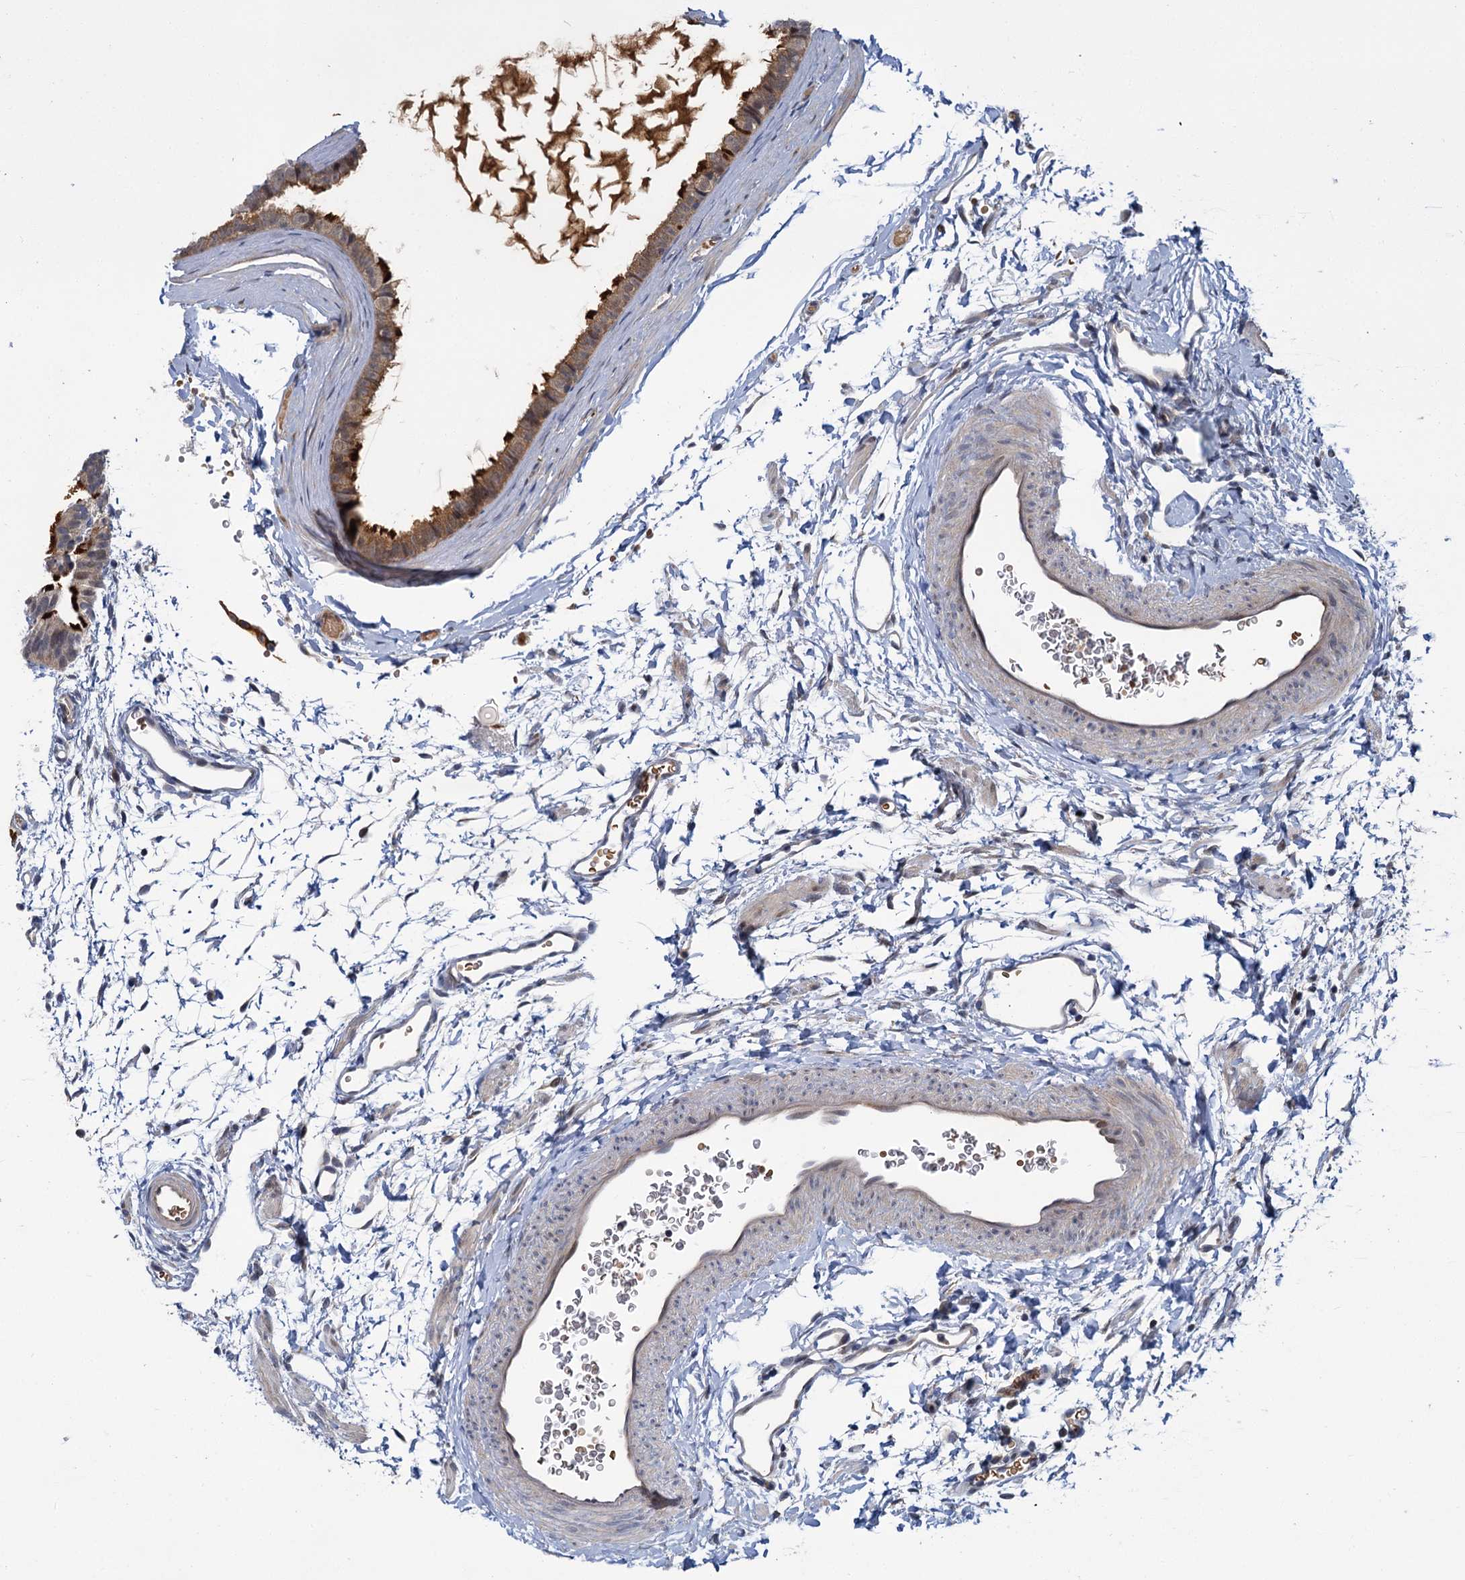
{"staining": {"intensity": "strong", "quantity": "<25%", "location": "cytoplasmic/membranous"}, "tissue": "fallopian tube", "cell_type": "Glandular cells", "image_type": "normal", "snomed": [{"axis": "morphology", "description": "Normal tissue, NOS"}, {"axis": "topography", "description": "Fallopian tube"}], "caption": "Fallopian tube stained with IHC displays strong cytoplasmic/membranous positivity in about <25% of glandular cells.", "gene": "APBA2", "patient": {"sex": "female", "age": 35}}